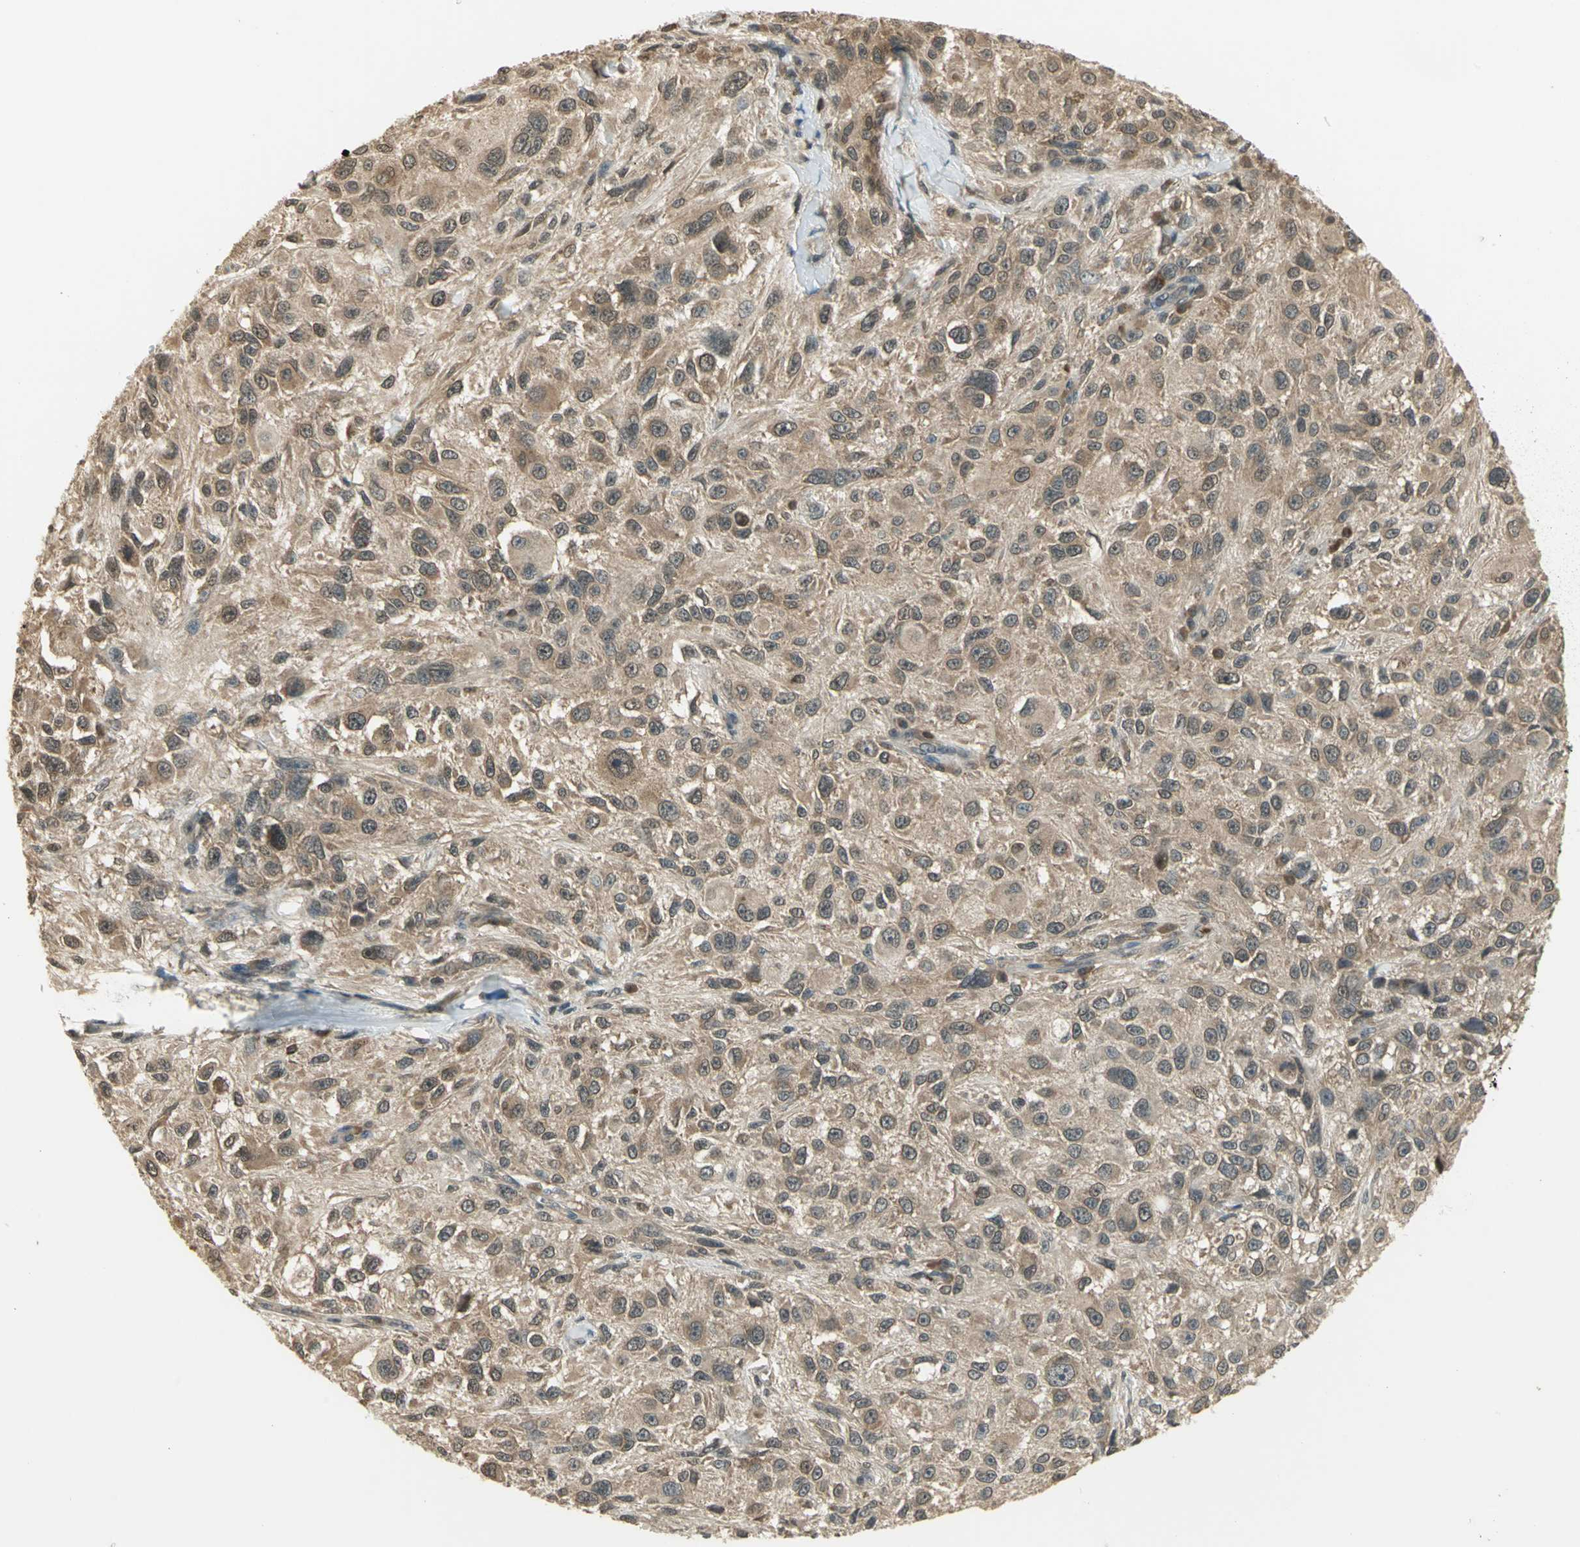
{"staining": {"intensity": "moderate", "quantity": ">75%", "location": "cytoplasmic/membranous"}, "tissue": "melanoma", "cell_type": "Tumor cells", "image_type": "cancer", "snomed": [{"axis": "morphology", "description": "Necrosis, NOS"}, {"axis": "morphology", "description": "Malignant melanoma, NOS"}, {"axis": "topography", "description": "Skin"}], "caption": "The histopathology image demonstrates a brown stain indicating the presence of a protein in the cytoplasmic/membranous of tumor cells in melanoma. (brown staining indicates protein expression, while blue staining denotes nuclei).", "gene": "CDC34", "patient": {"sex": "female", "age": 87}}